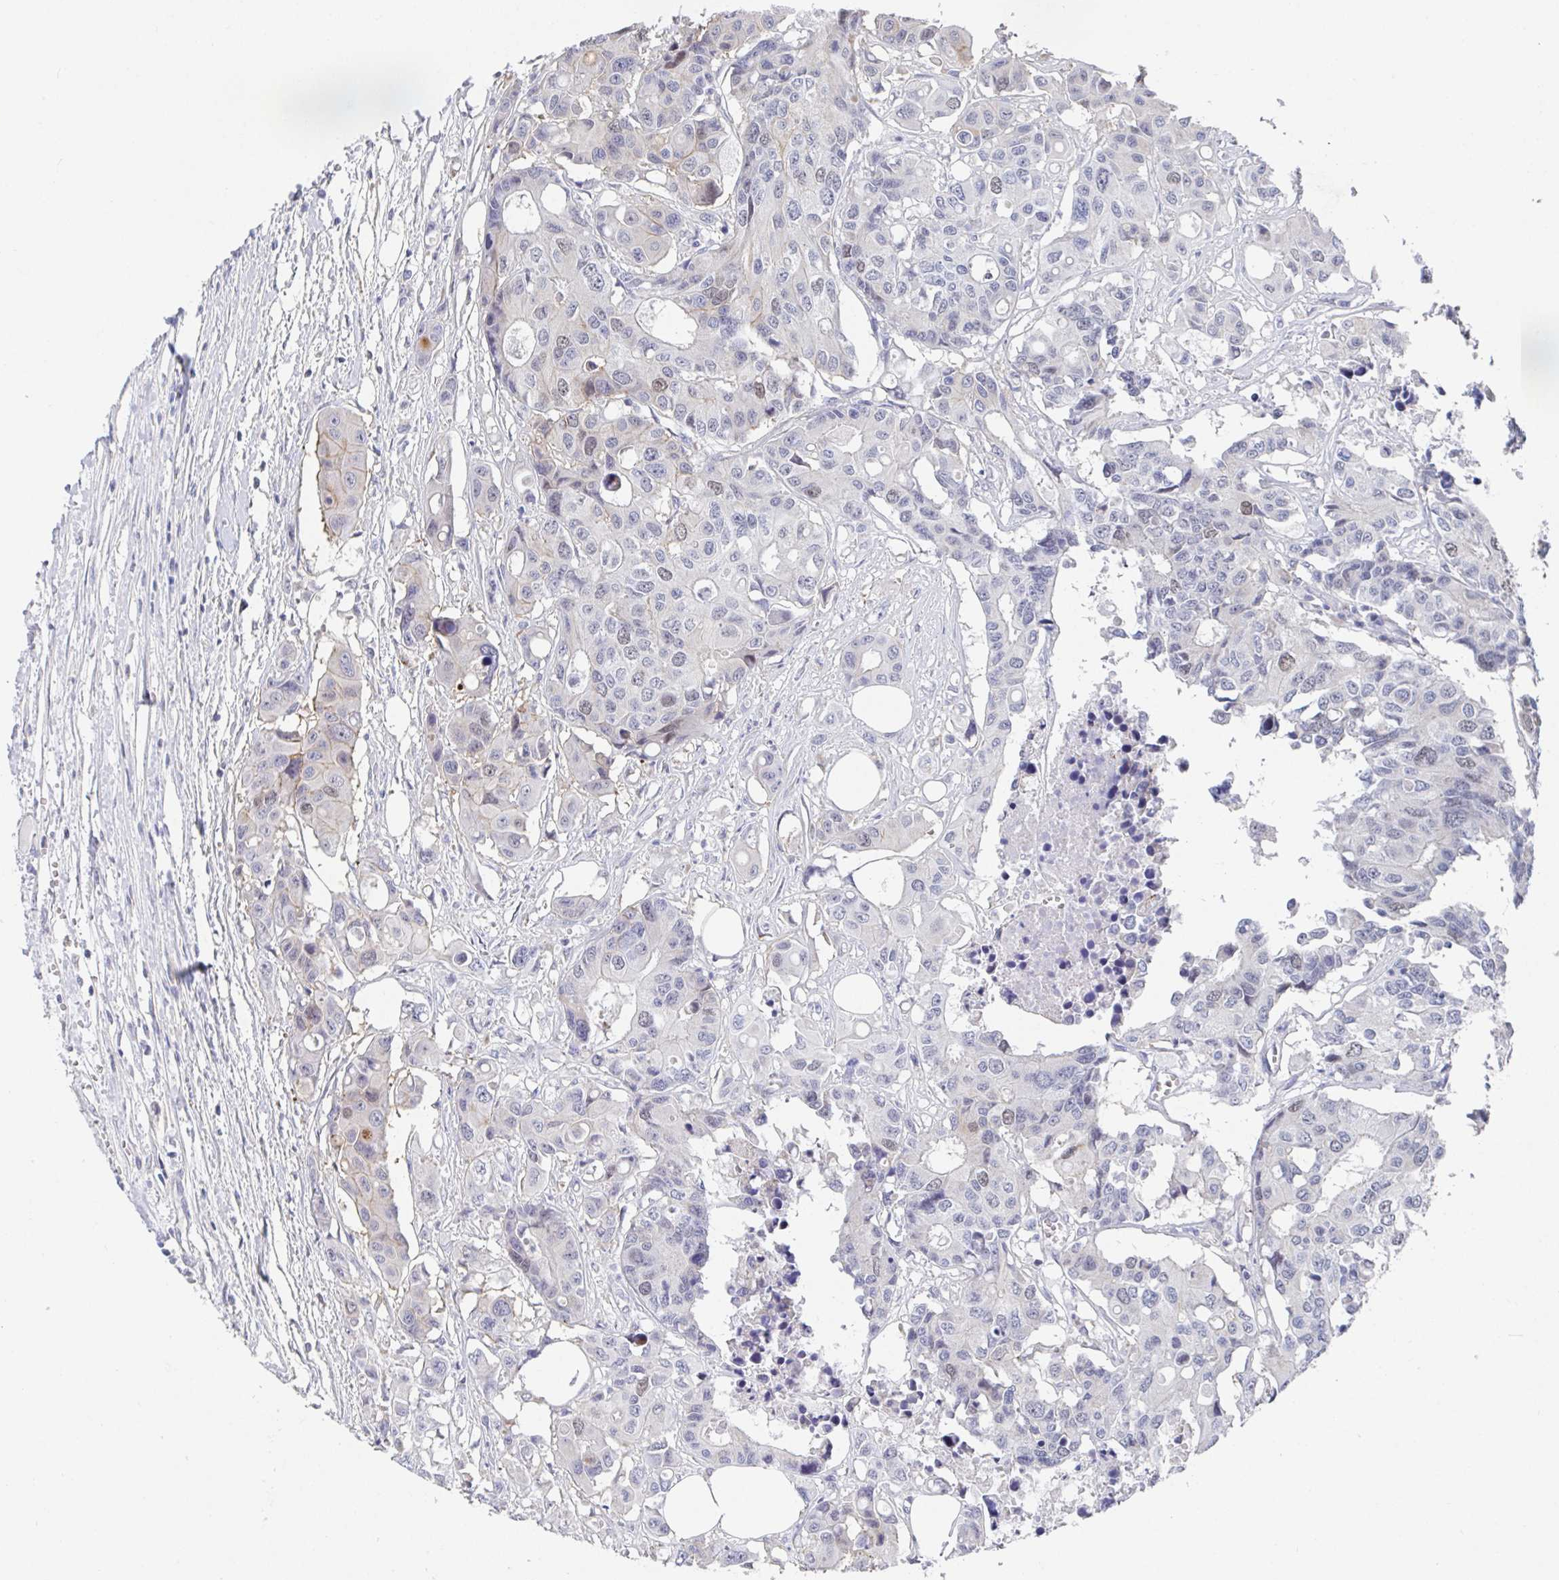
{"staining": {"intensity": "weak", "quantity": "<25%", "location": "nuclear"}, "tissue": "colorectal cancer", "cell_type": "Tumor cells", "image_type": "cancer", "snomed": [{"axis": "morphology", "description": "Adenocarcinoma, NOS"}, {"axis": "topography", "description": "Colon"}], "caption": "Tumor cells show no significant positivity in colorectal cancer (adenocarcinoma).", "gene": "ATP5F1C", "patient": {"sex": "male", "age": 77}}